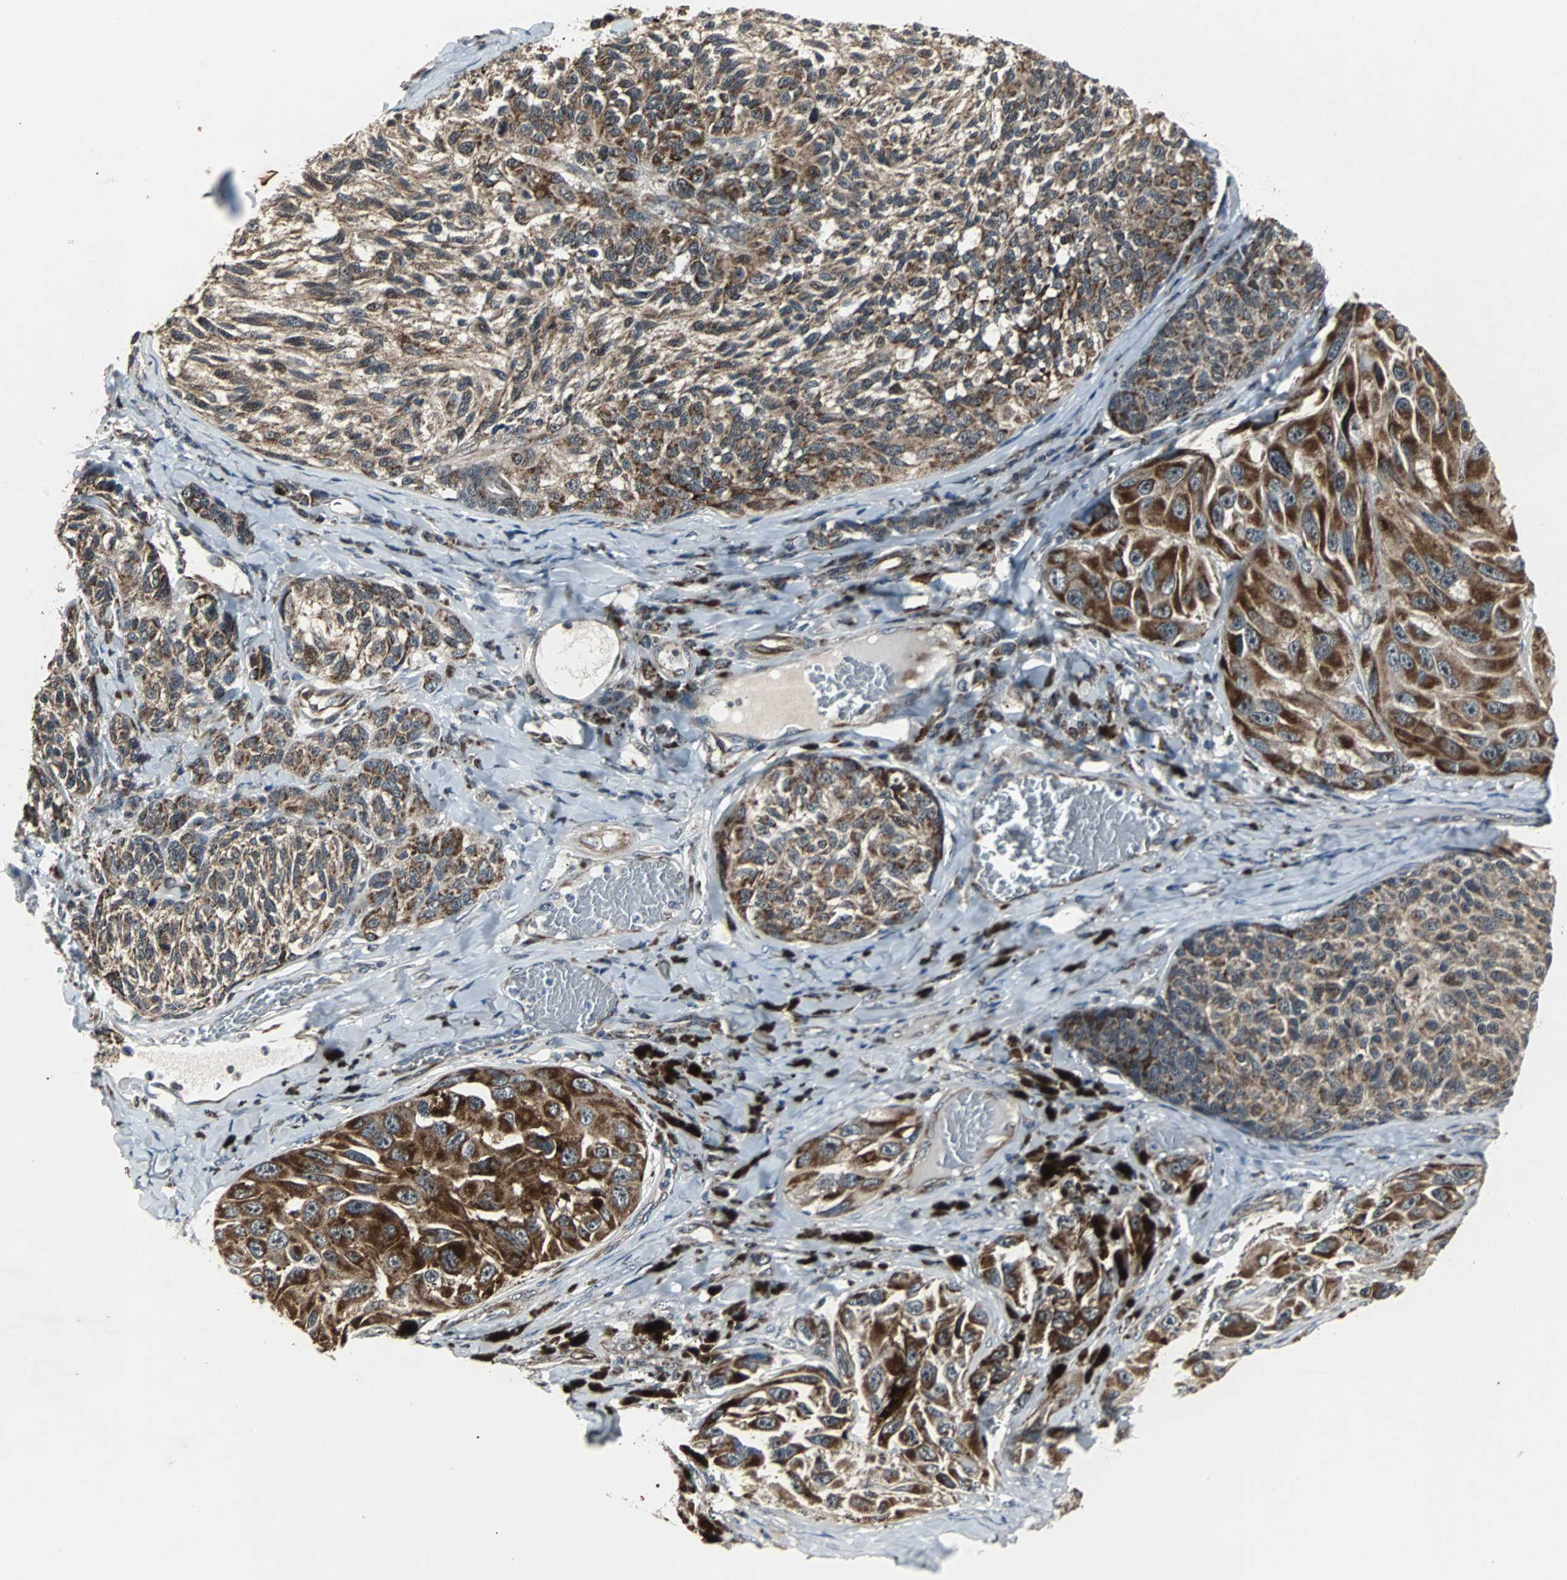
{"staining": {"intensity": "strong", "quantity": ">75%", "location": "cytoplasmic/membranous"}, "tissue": "melanoma", "cell_type": "Tumor cells", "image_type": "cancer", "snomed": [{"axis": "morphology", "description": "Malignant melanoma, NOS"}, {"axis": "topography", "description": "Skin"}], "caption": "Protein positivity by IHC reveals strong cytoplasmic/membranous expression in approximately >75% of tumor cells in melanoma.", "gene": "MRPL40", "patient": {"sex": "female", "age": 73}}